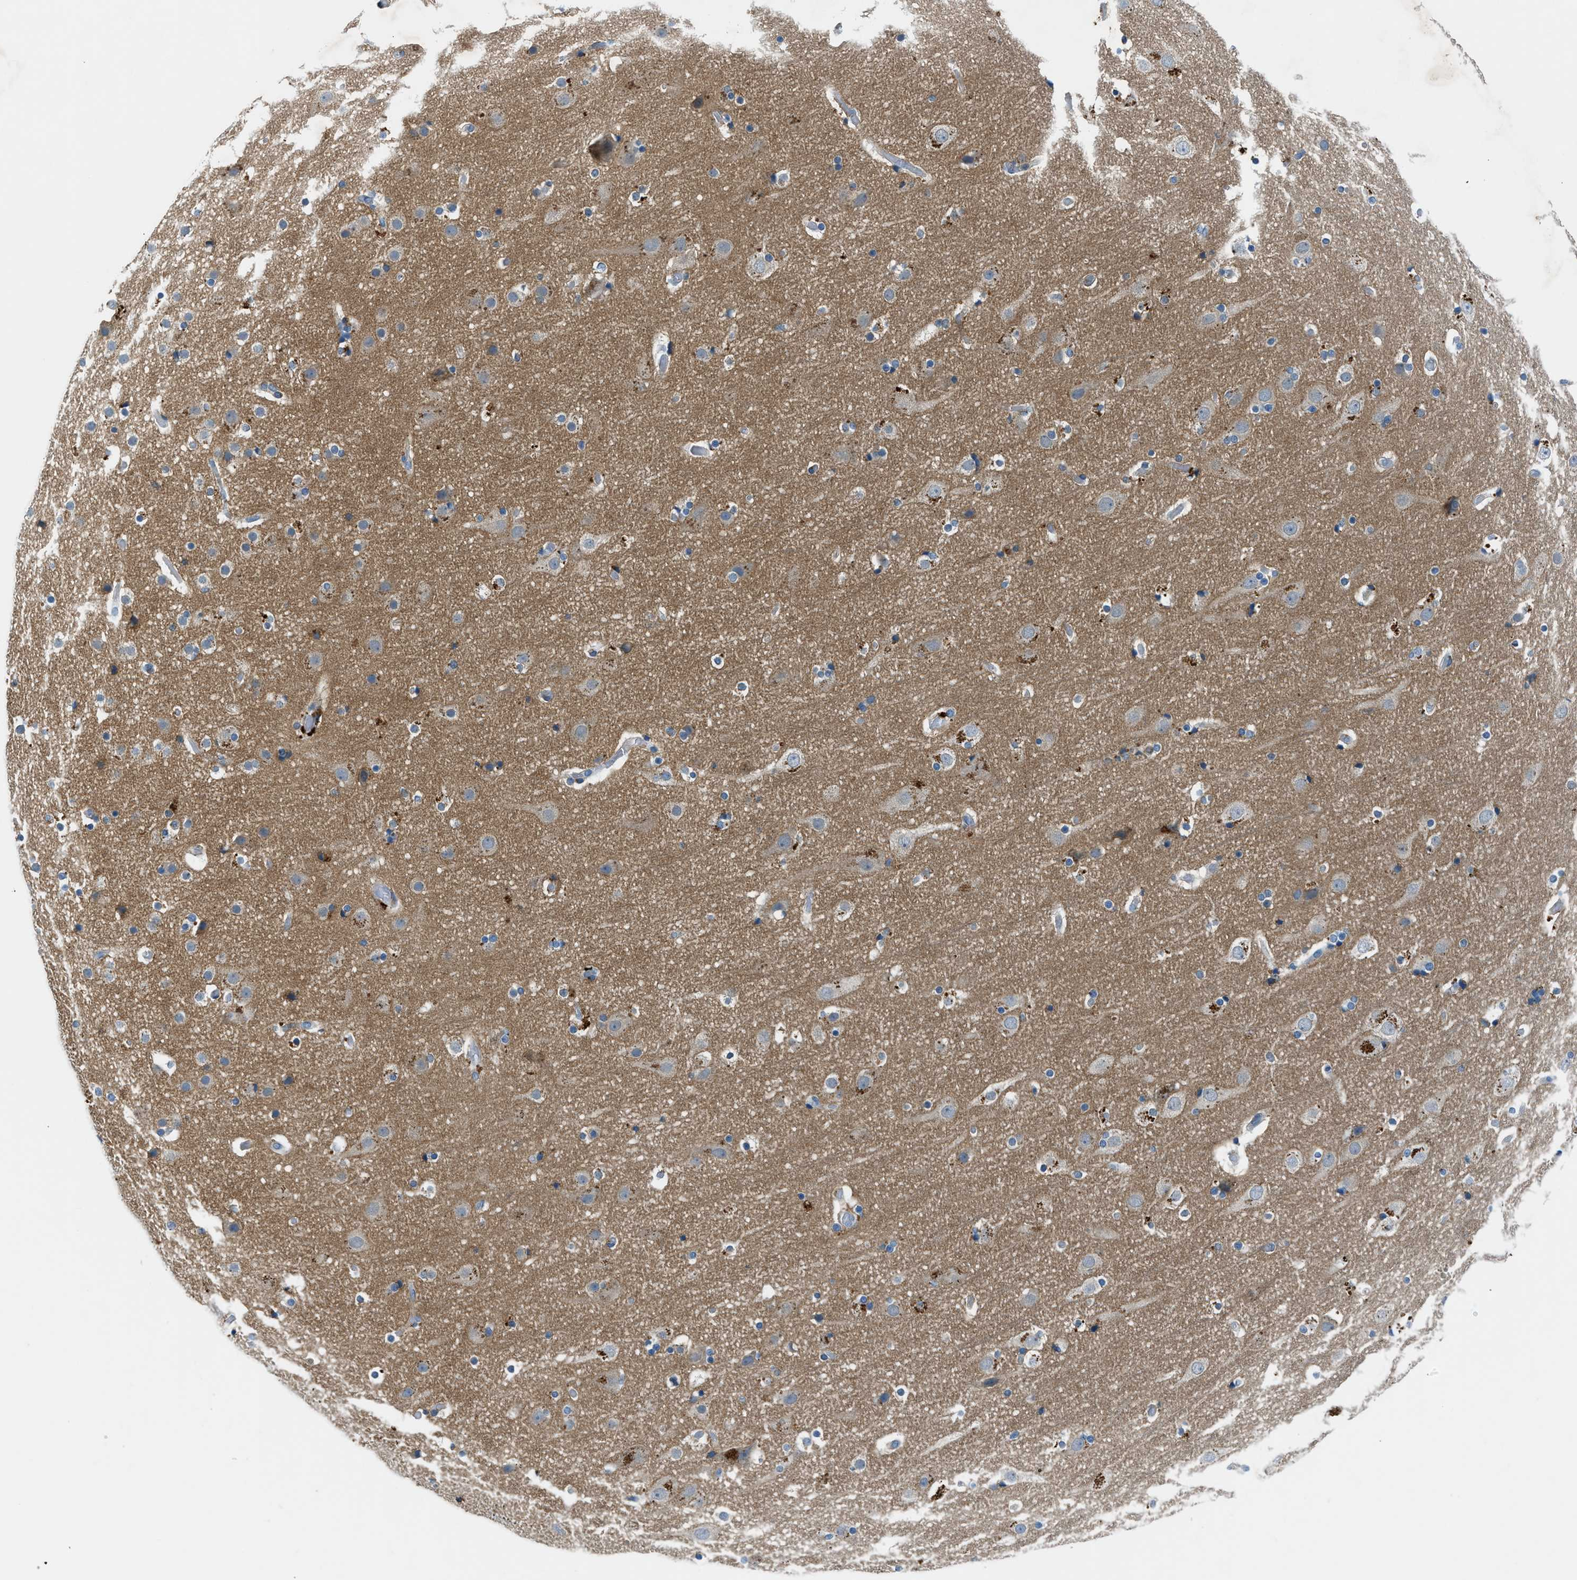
{"staining": {"intensity": "negative", "quantity": "none", "location": "none"}, "tissue": "cerebral cortex", "cell_type": "Endothelial cells", "image_type": "normal", "snomed": [{"axis": "morphology", "description": "Normal tissue, NOS"}, {"axis": "topography", "description": "Cerebral cortex"}], "caption": "Human cerebral cortex stained for a protein using immunohistochemistry exhibits no staining in endothelial cells.", "gene": "BMP1", "patient": {"sex": "male", "age": 57}}